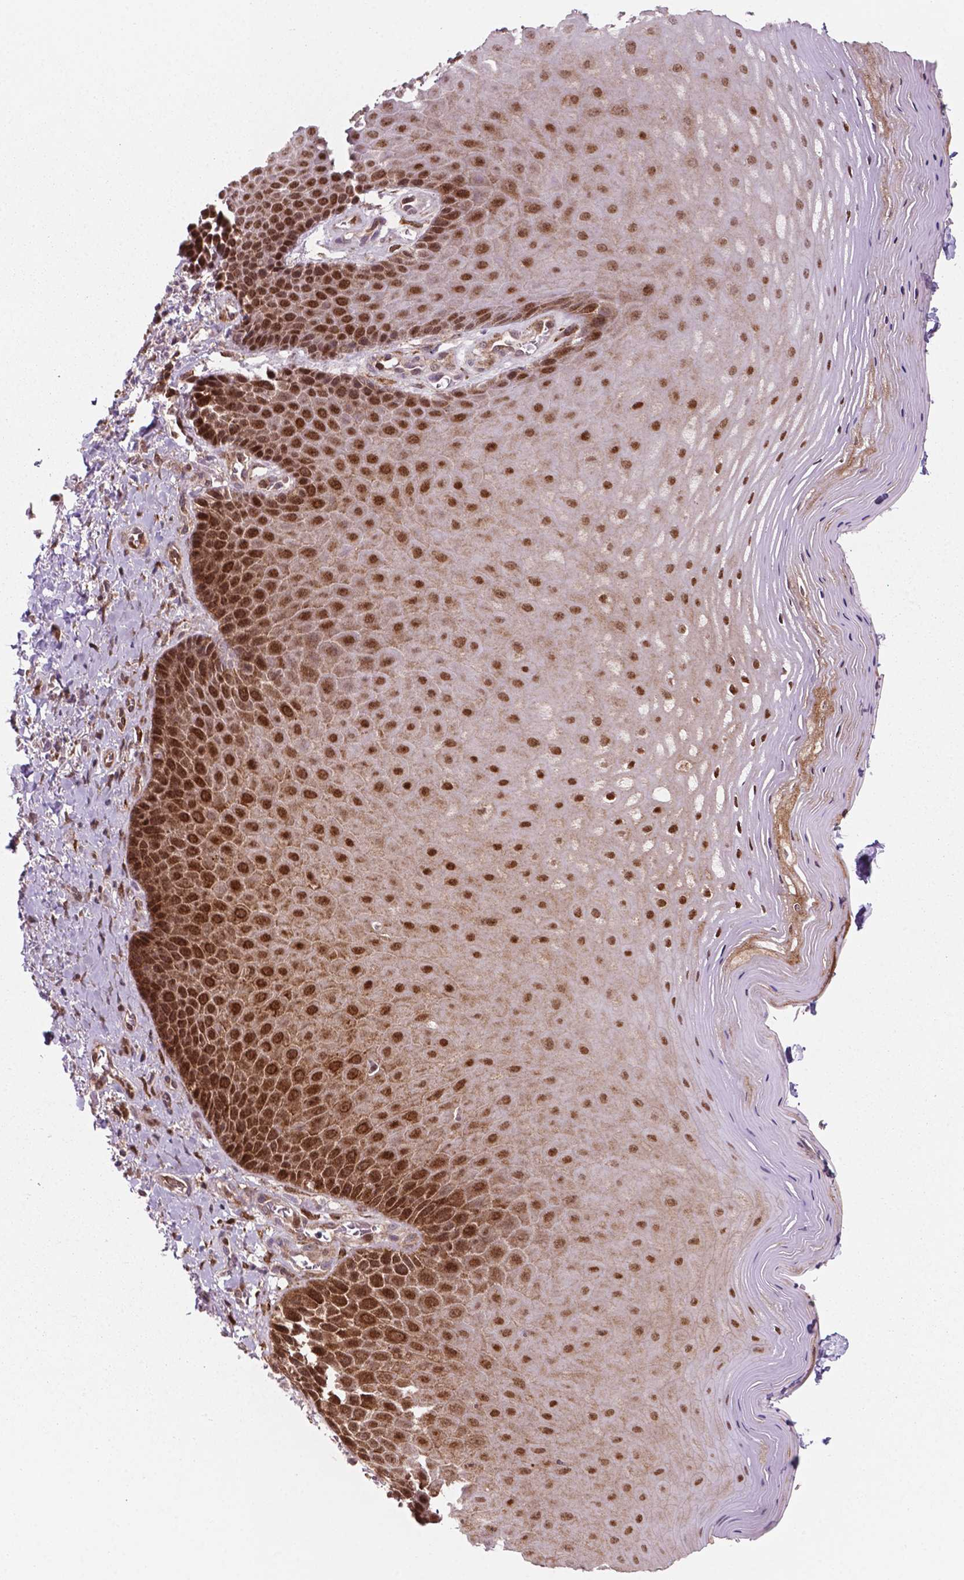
{"staining": {"intensity": "strong", "quantity": ">75%", "location": "cytoplasmic/membranous,nuclear"}, "tissue": "vagina", "cell_type": "Squamous epithelial cells", "image_type": "normal", "snomed": [{"axis": "morphology", "description": "Normal tissue, NOS"}, {"axis": "topography", "description": "Vagina"}], "caption": "Immunohistochemistry of unremarkable vagina shows high levels of strong cytoplasmic/membranous,nuclear staining in about >75% of squamous epithelial cells. (Stains: DAB in brown, nuclei in blue, Microscopy: brightfield microscopy at high magnification).", "gene": "LDHA", "patient": {"sex": "female", "age": 83}}